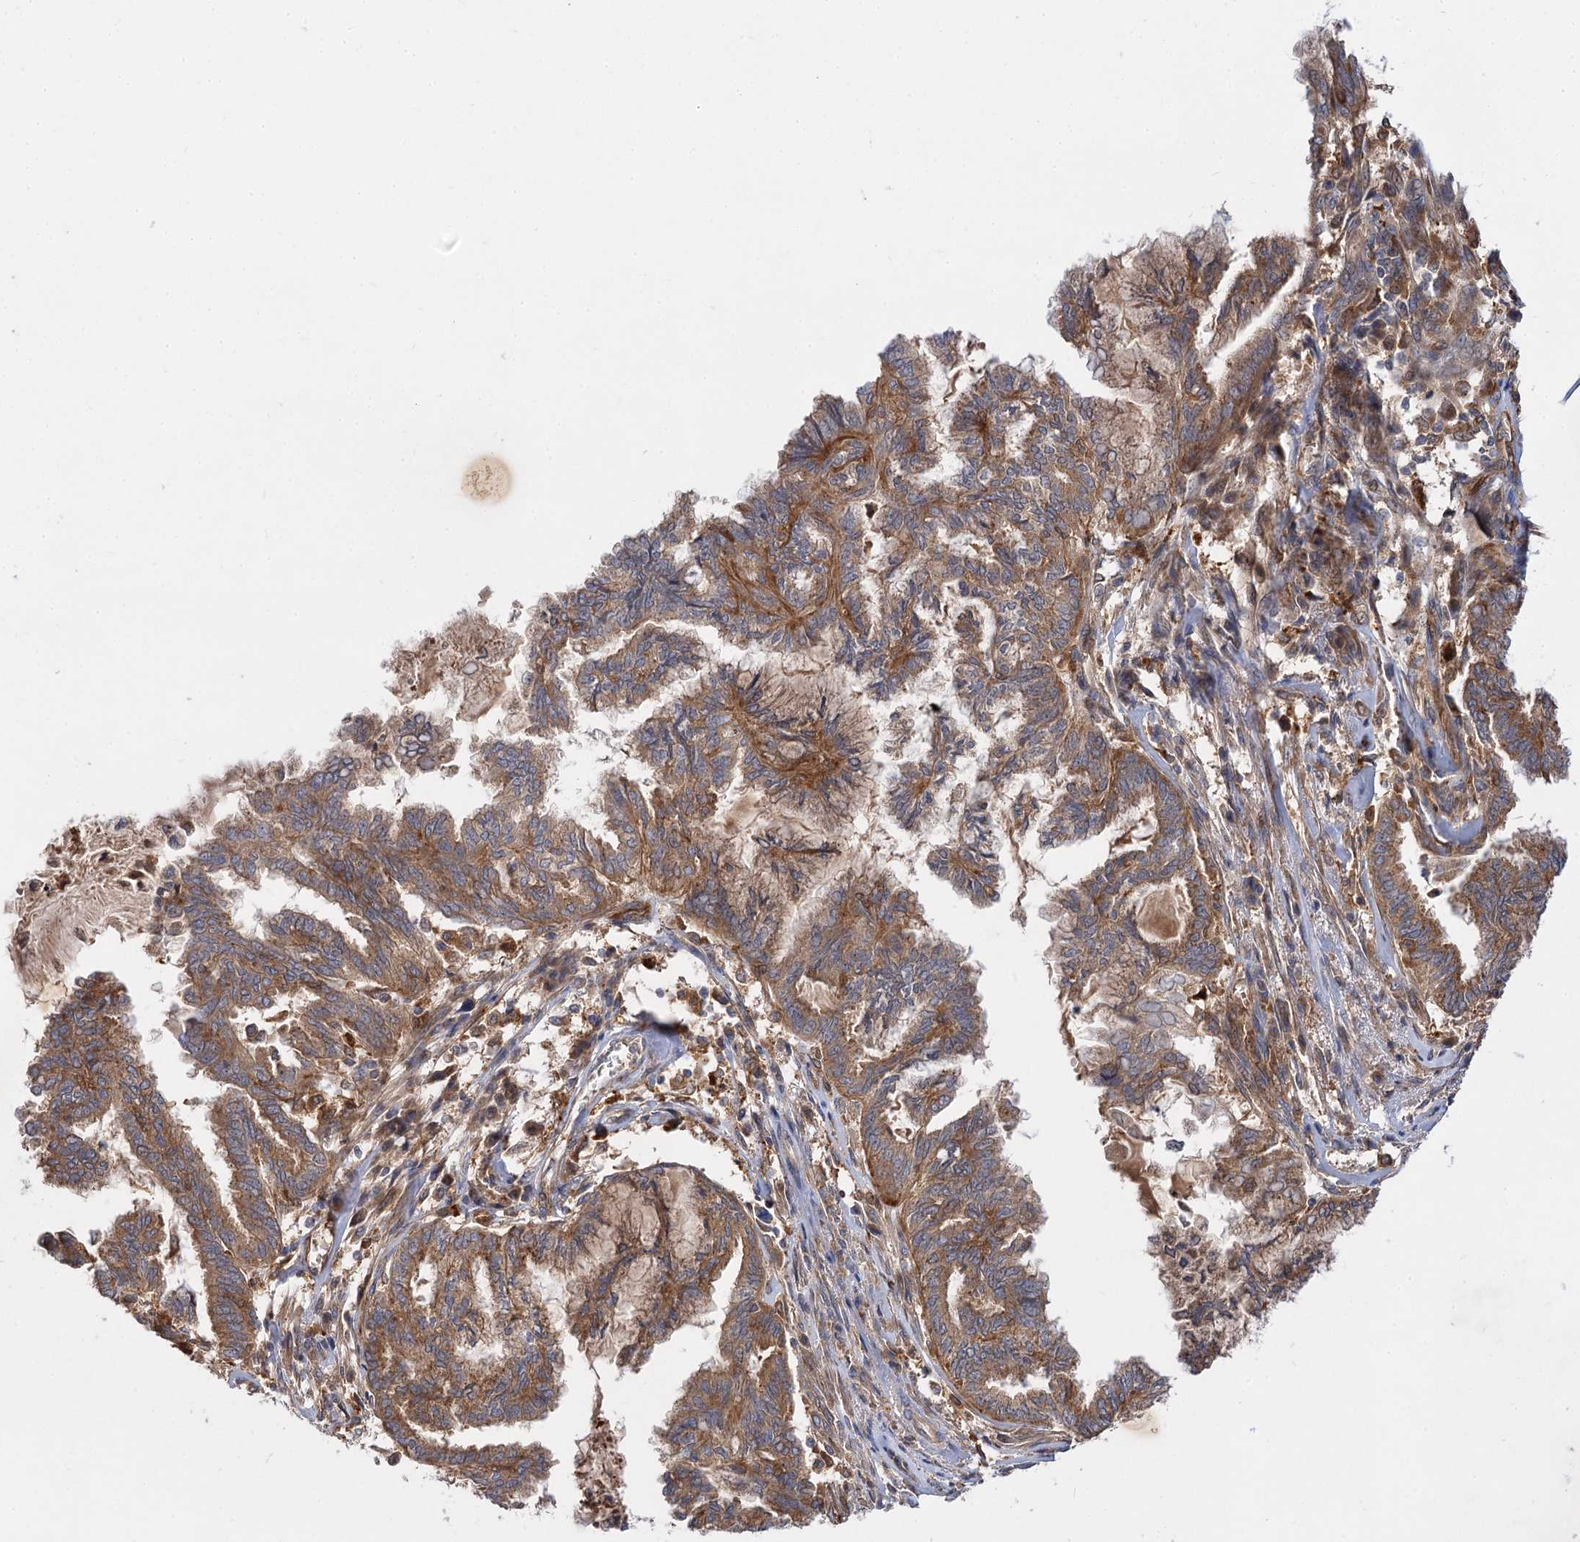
{"staining": {"intensity": "moderate", "quantity": ">75%", "location": "cytoplasmic/membranous"}, "tissue": "endometrial cancer", "cell_type": "Tumor cells", "image_type": "cancer", "snomed": [{"axis": "morphology", "description": "Adenocarcinoma, NOS"}, {"axis": "topography", "description": "Endometrium"}], "caption": "A brown stain shows moderate cytoplasmic/membranous staining of a protein in adenocarcinoma (endometrial) tumor cells.", "gene": "PATL1", "patient": {"sex": "female", "age": 86}}